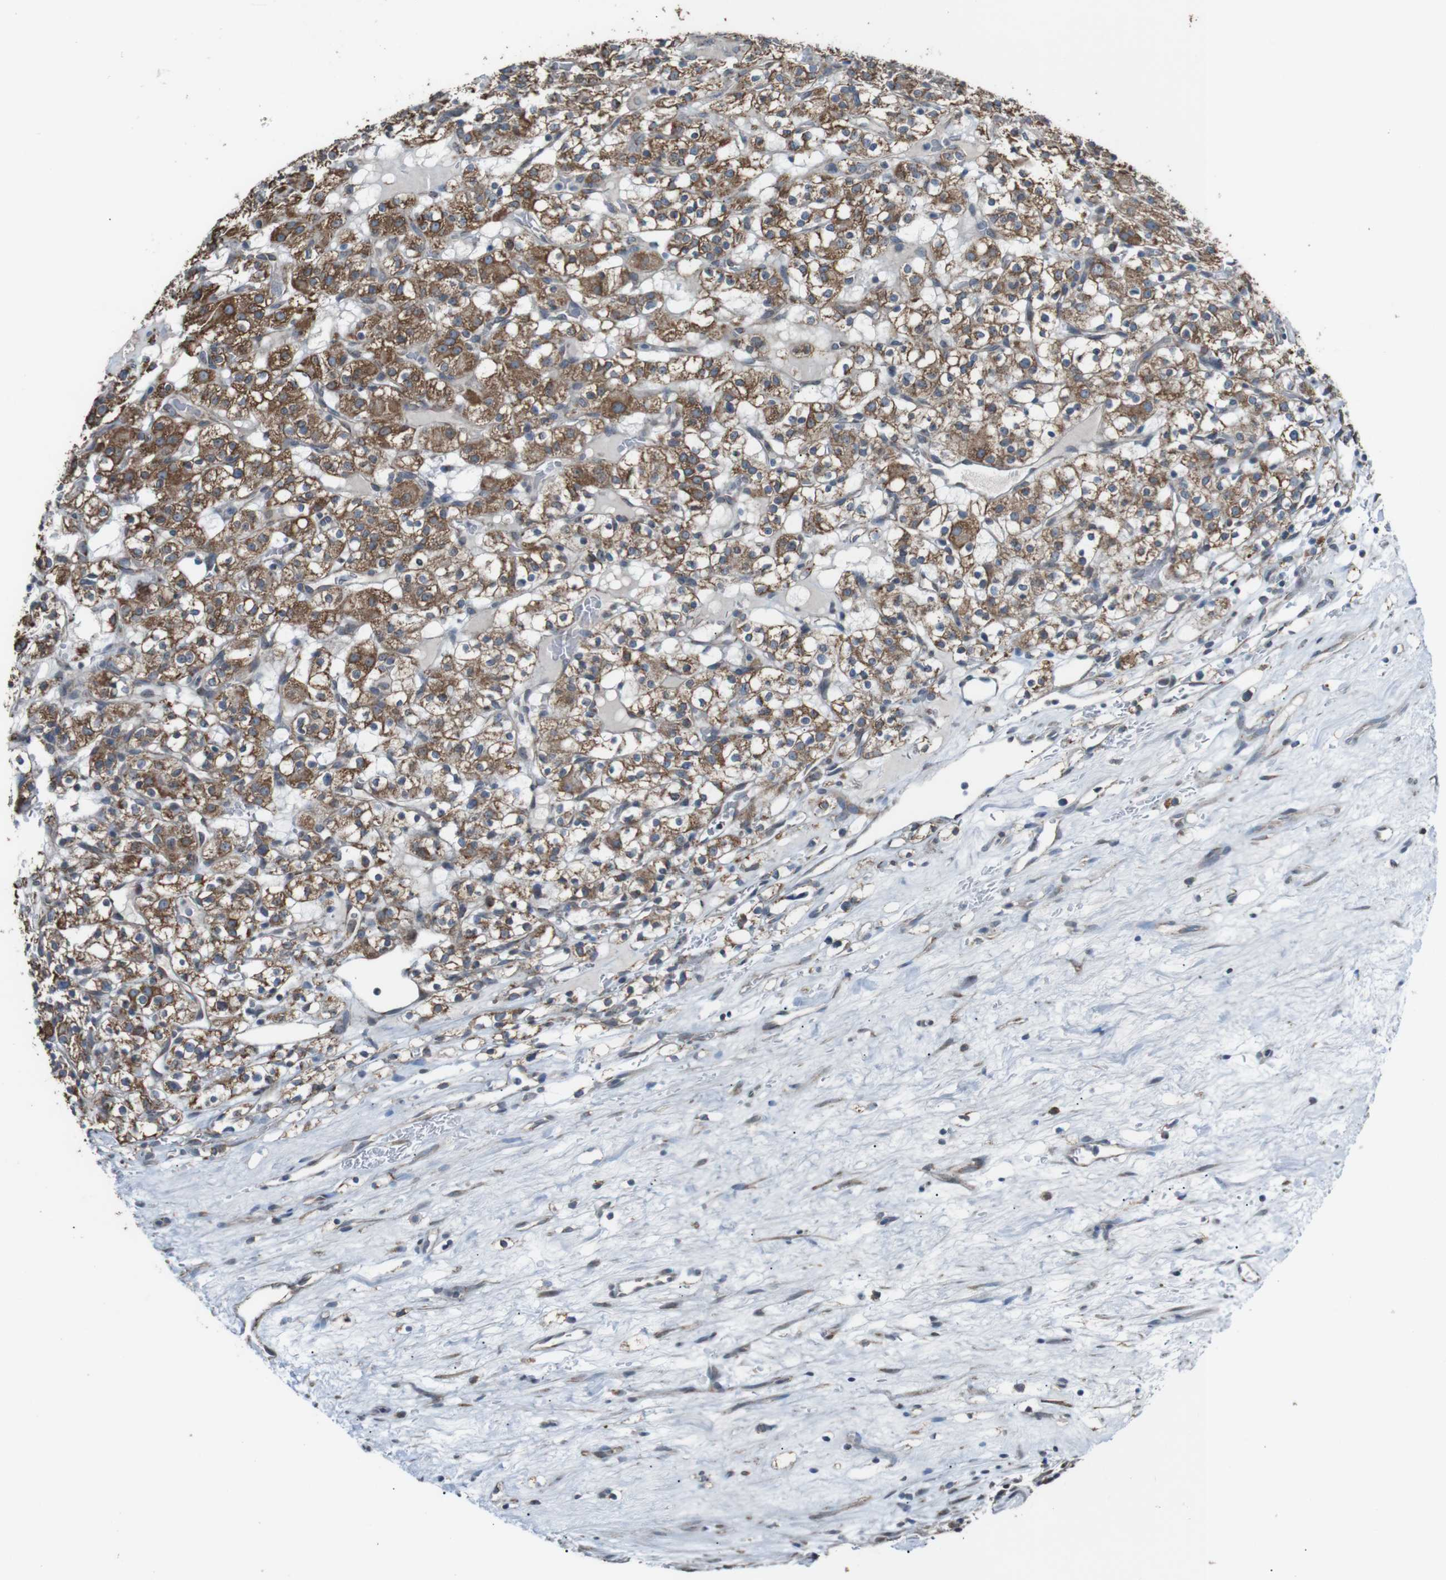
{"staining": {"intensity": "moderate", "quantity": ">75%", "location": "cytoplasmic/membranous"}, "tissue": "renal cancer", "cell_type": "Tumor cells", "image_type": "cancer", "snomed": [{"axis": "morphology", "description": "Normal tissue, NOS"}, {"axis": "morphology", "description": "Adenocarcinoma, NOS"}, {"axis": "topography", "description": "Kidney"}], "caption": "Protein staining of renal cancer tissue exhibits moderate cytoplasmic/membranous positivity in about >75% of tumor cells. (DAB (3,3'-diaminobenzidine) IHC, brown staining for protein, blue staining for nuclei).", "gene": "CISD2", "patient": {"sex": "female", "age": 72}}